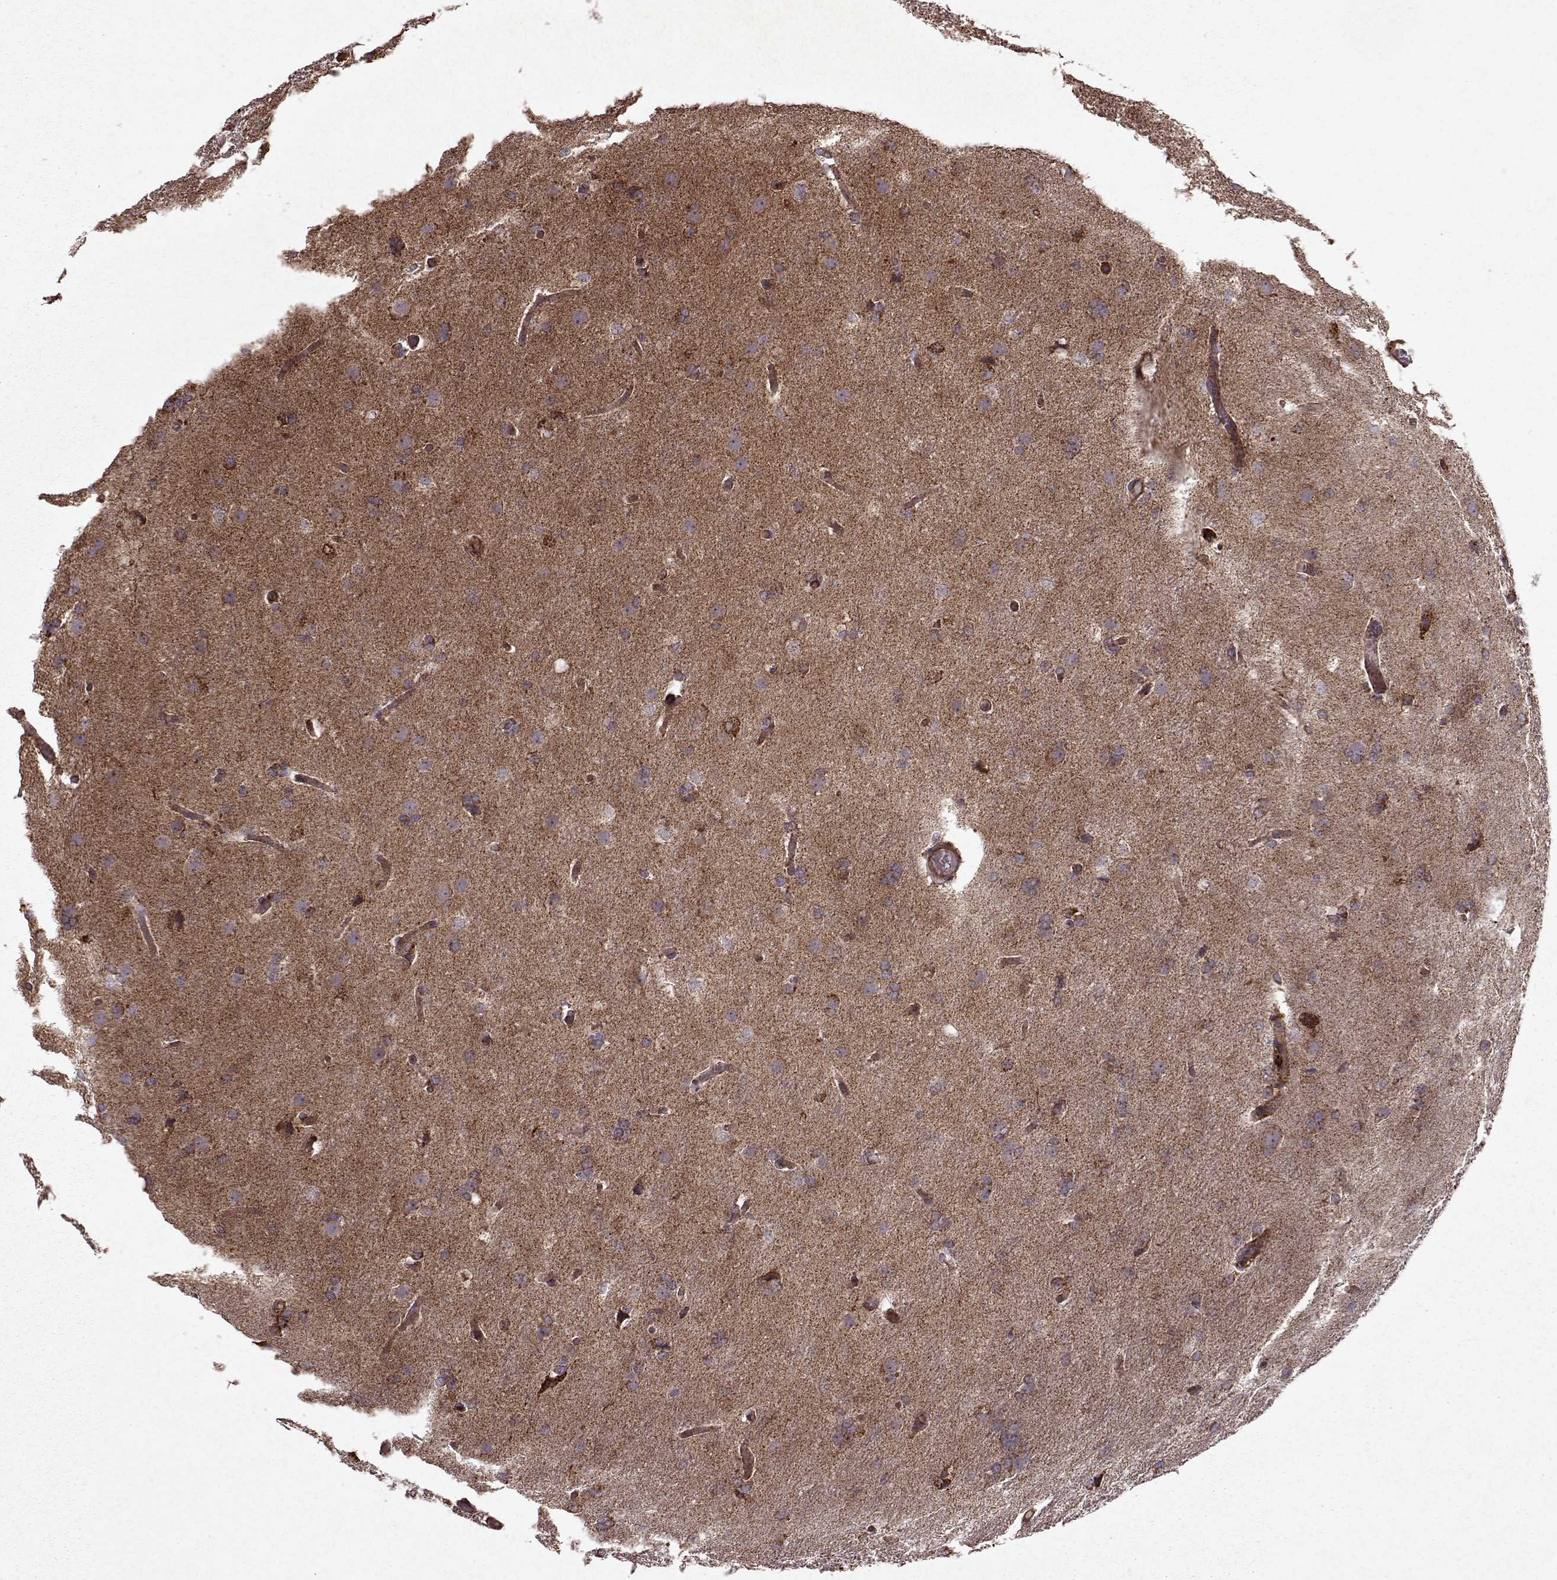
{"staining": {"intensity": "moderate", "quantity": "25%-75%", "location": "cytoplasmic/membranous"}, "tissue": "glioma", "cell_type": "Tumor cells", "image_type": "cancer", "snomed": [{"axis": "morphology", "description": "Glioma, malignant, High grade"}, {"axis": "topography", "description": "Brain"}], "caption": "Protein expression analysis of glioma shows moderate cytoplasmic/membranous staining in approximately 25%-75% of tumor cells. Using DAB (brown) and hematoxylin (blue) stains, captured at high magnification using brightfield microscopy.", "gene": "FXN", "patient": {"sex": "male", "age": 68}}